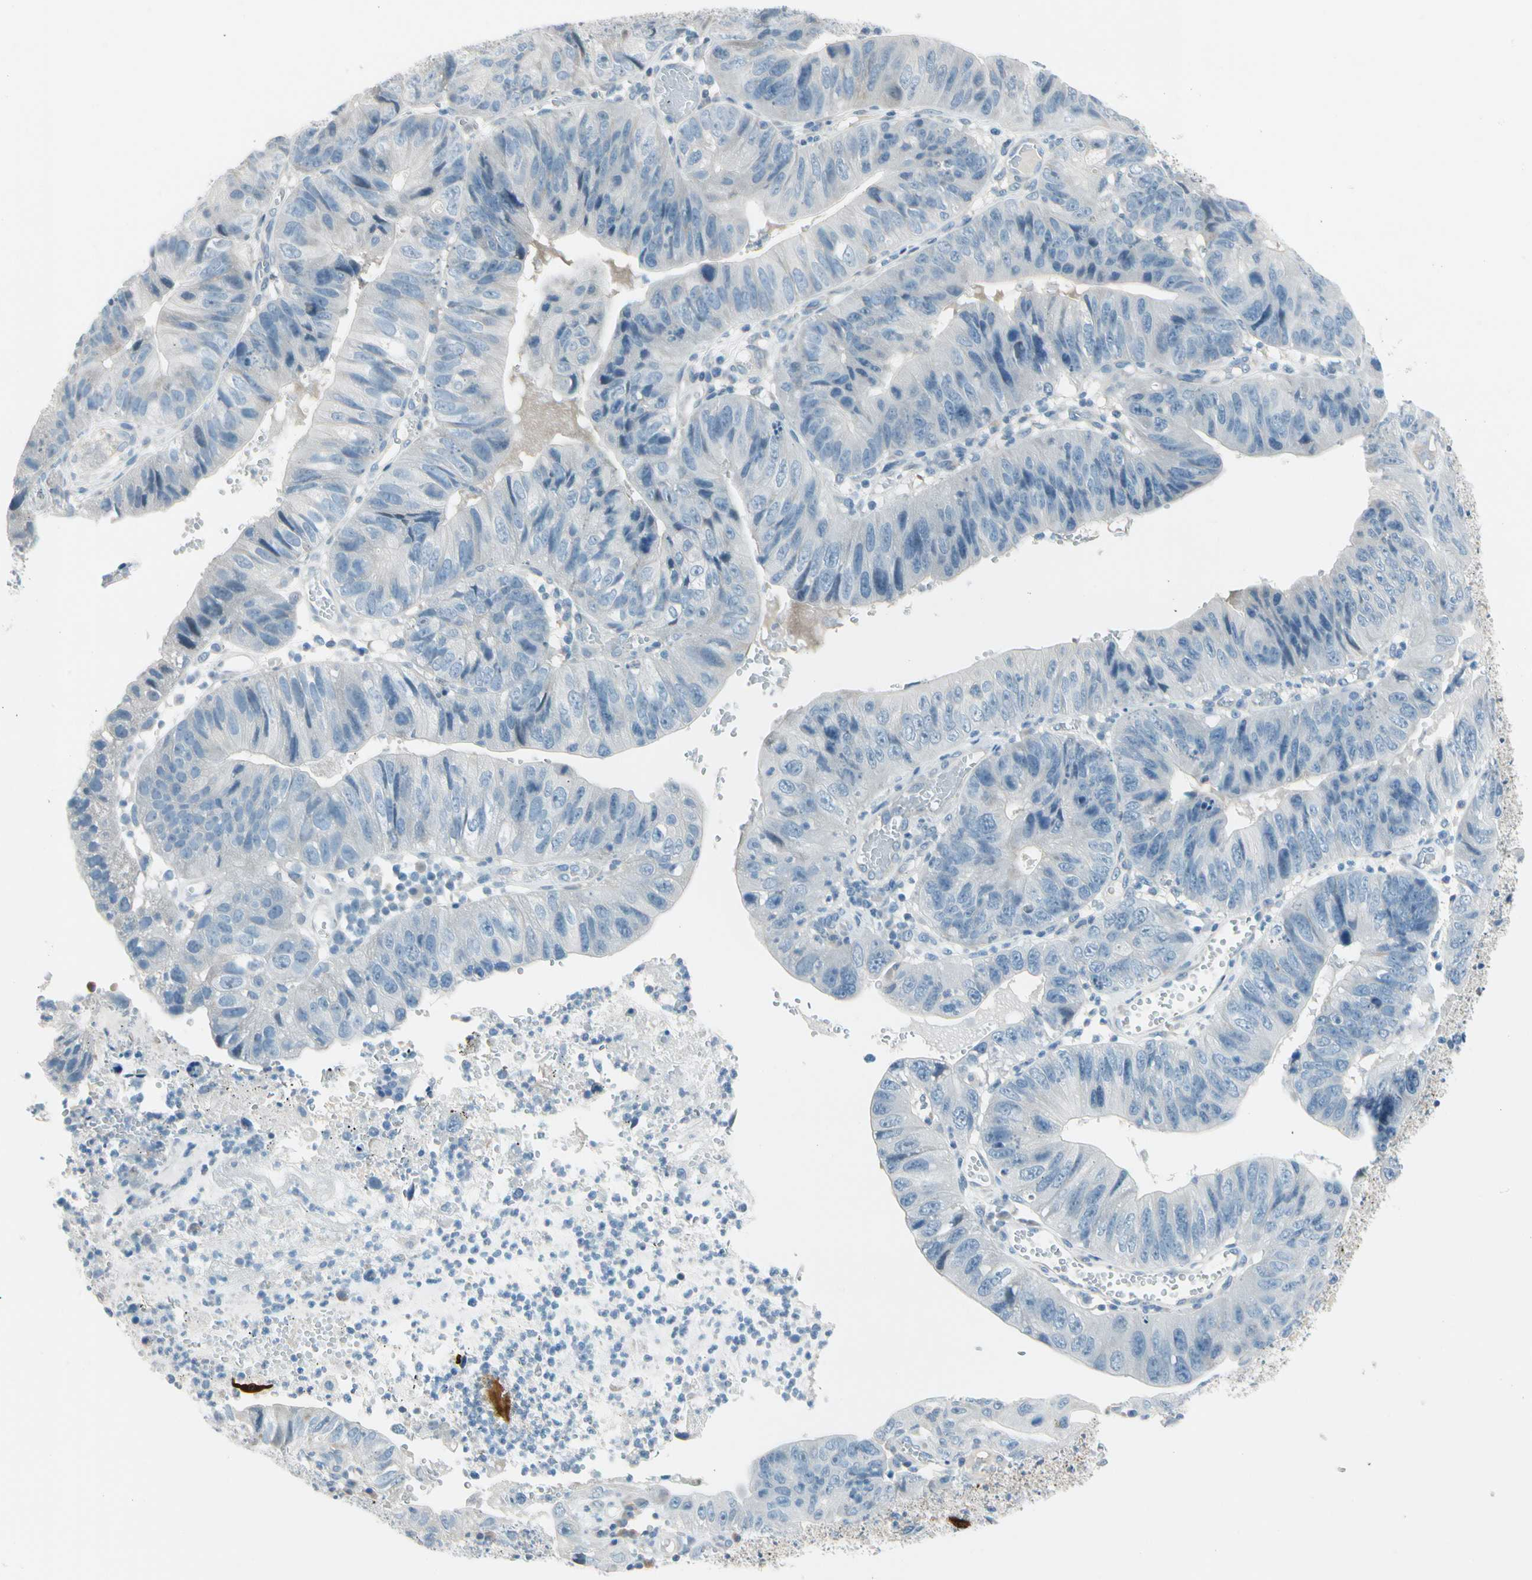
{"staining": {"intensity": "negative", "quantity": "none", "location": "none"}, "tissue": "stomach cancer", "cell_type": "Tumor cells", "image_type": "cancer", "snomed": [{"axis": "morphology", "description": "Adenocarcinoma, NOS"}, {"axis": "topography", "description": "Stomach"}], "caption": "Stomach adenocarcinoma was stained to show a protein in brown. There is no significant expression in tumor cells.", "gene": "STK40", "patient": {"sex": "male", "age": 59}}